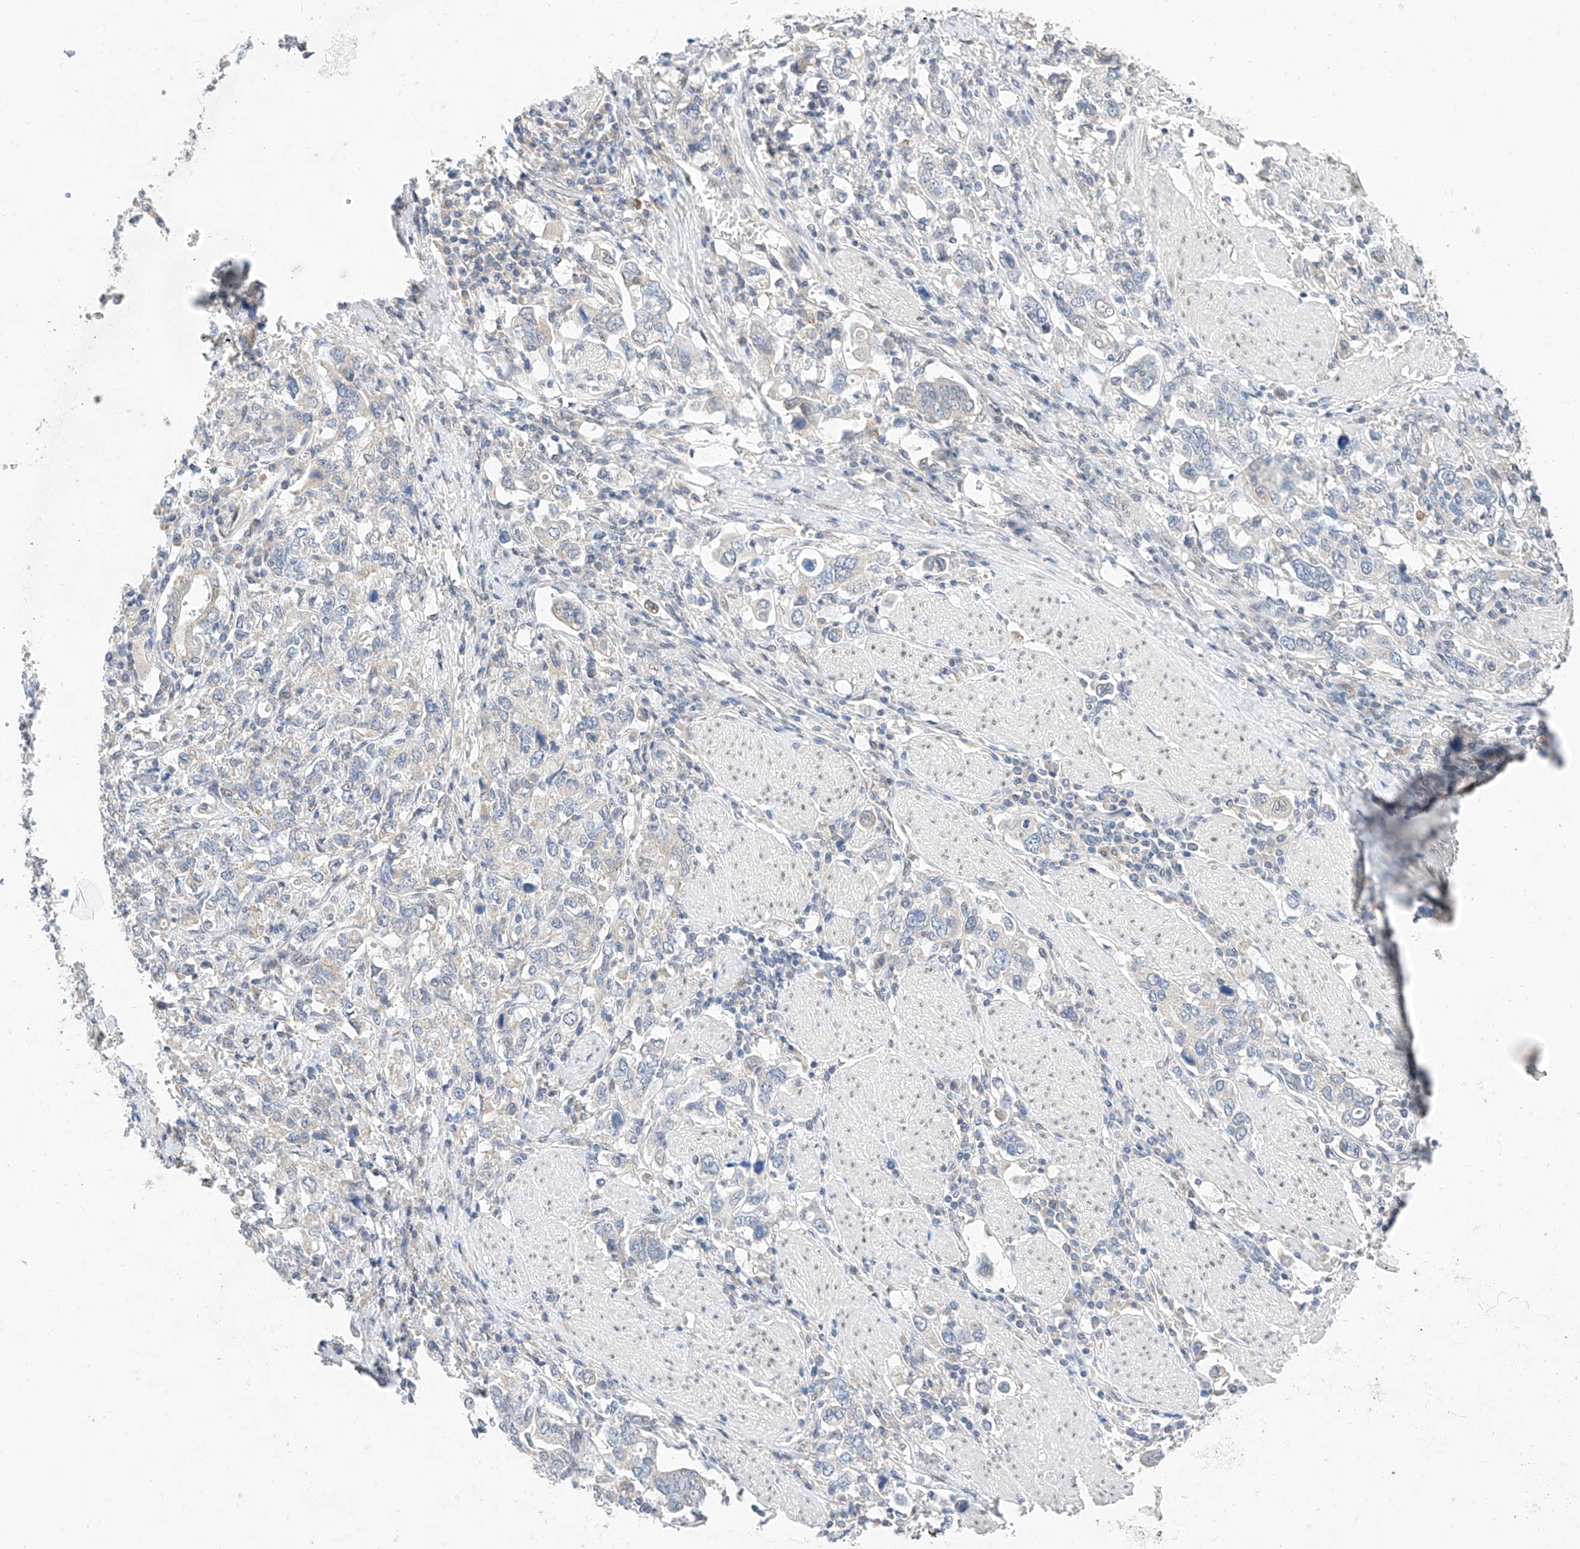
{"staining": {"intensity": "negative", "quantity": "none", "location": "none"}, "tissue": "stomach cancer", "cell_type": "Tumor cells", "image_type": "cancer", "snomed": [{"axis": "morphology", "description": "Adenocarcinoma, NOS"}, {"axis": "topography", "description": "Stomach, upper"}], "caption": "Immunohistochemistry histopathology image of neoplastic tissue: human stomach cancer (adenocarcinoma) stained with DAB exhibits no significant protein staining in tumor cells.", "gene": "KCNJ1", "patient": {"sex": "male", "age": 62}}